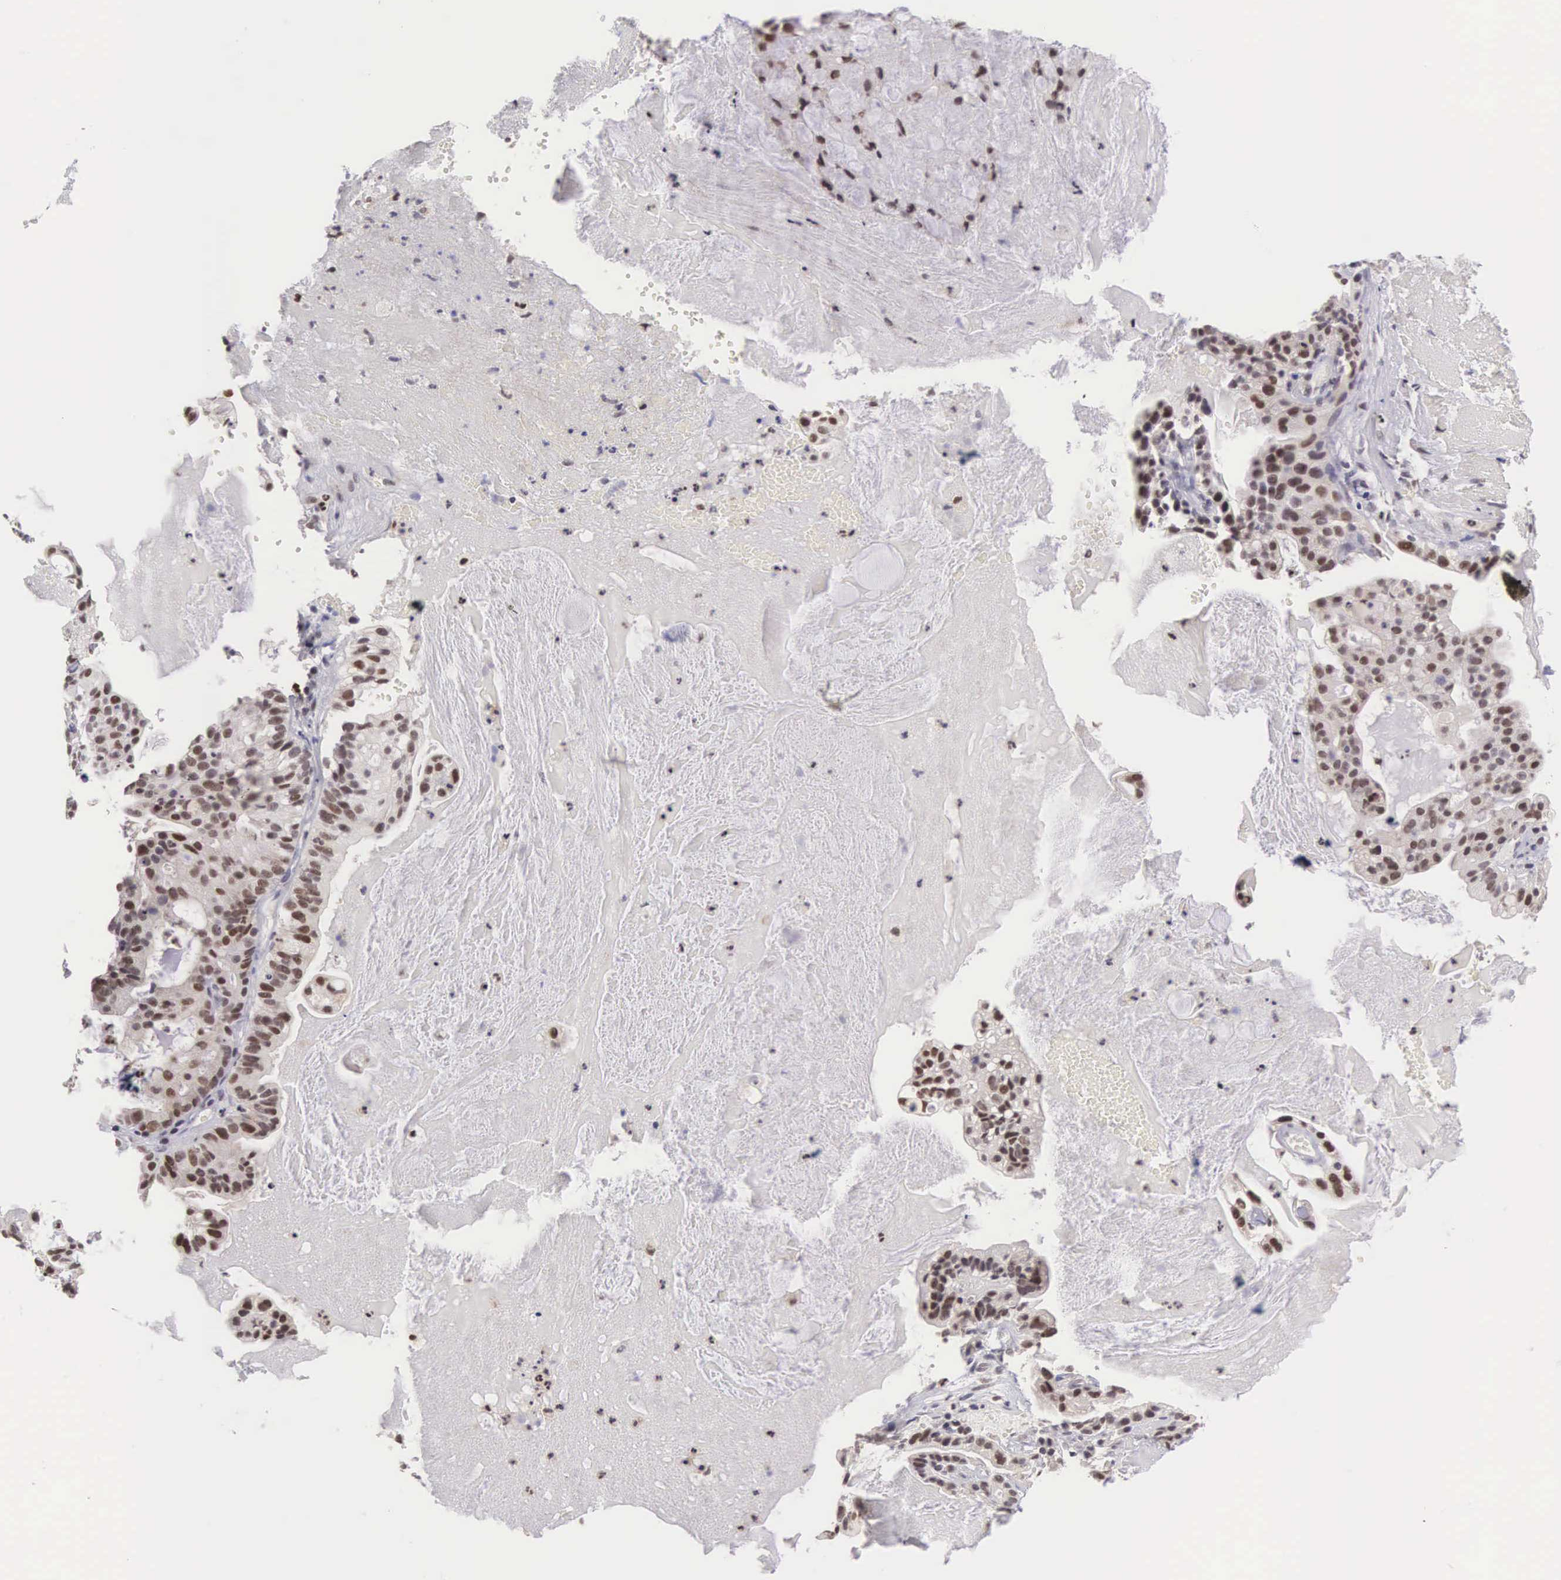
{"staining": {"intensity": "moderate", "quantity": "25%-75%", "location": "nuclear"}, "tissue": "cervical cancer", "cell_type": "Tumor cells", "image_type": "cancer", "snomed": [{"axis": "morphology", "description": "Adenocarcinoma, NOS"}, {"axis": "topography", "description": "Cervix"}], "caption": "Protein analysis of cervical adenocarcinoma tissue shows moderate nuclear positivity in about 25%-75% of tumor cells. (DAB IHC, brown staining for protein, blue staining for nuclei).", "gene": "GRK3", "patient": {"sex": "female", "age": 41}}